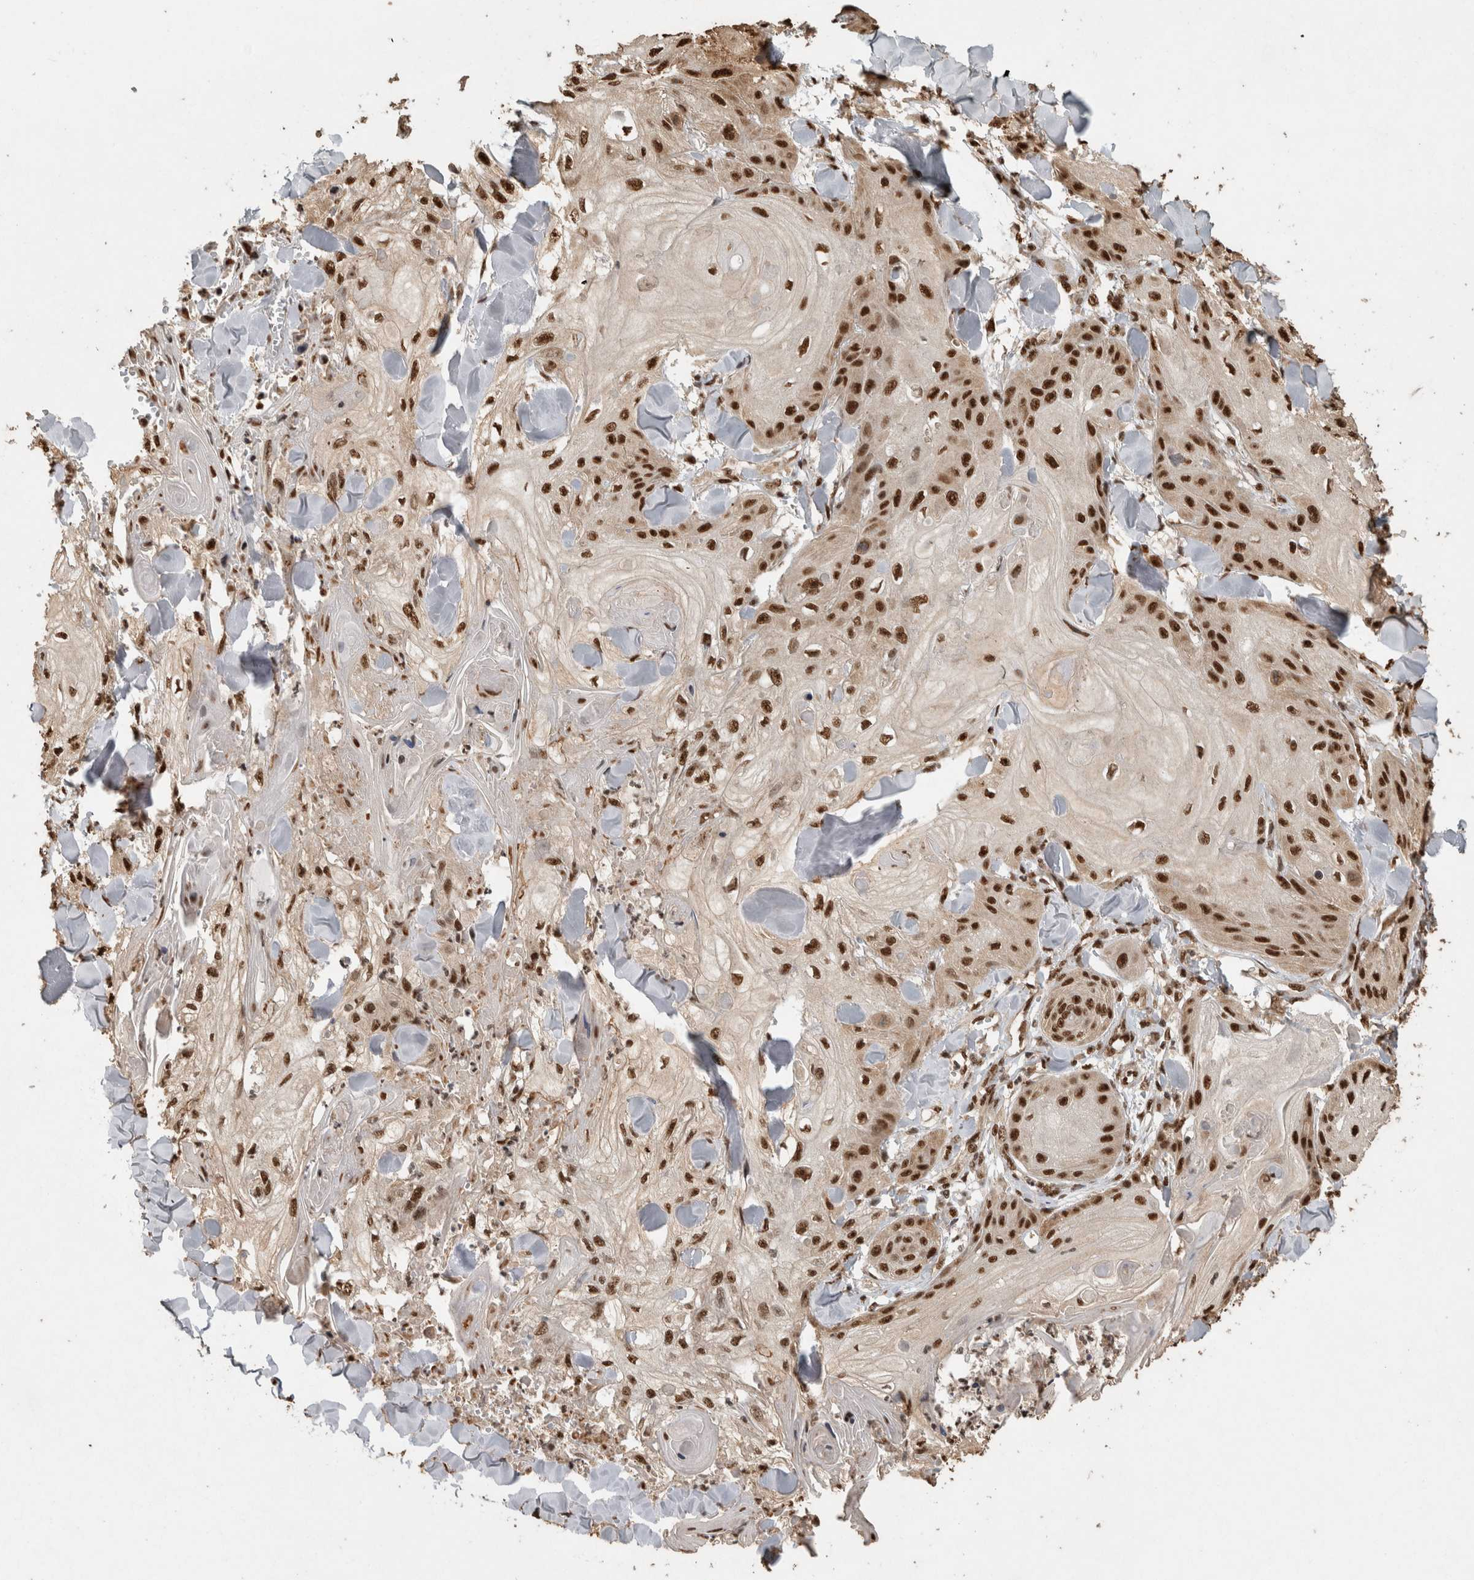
{"staining": {"intensity": "strong", "quantity": ">75%", "location": "nuclear"}, "tissue": "skin cancer", "cell_type": "Tumor cells", "image_type": "cancer", "snomed": [{"axis": "morphology", "description": "Squamous cell carcinoma, NOS"}, {"axis": "topography", "description": "Skin"}], "caption": "IHC (DAB (3,3'-diaminobenzidine)) staining of human squamous cell carcinoma (skin) exhibits strong nuclear protein positivity in approximately >75% of tumor cells. Using DAB (3,3'-diaminobenzidine) (brown) and hematoxylin (blue) stains, captured at high magnification using brightfield microscopy.", "gene": "RAD50", "patient": {"sex": "male", "age": 74}}